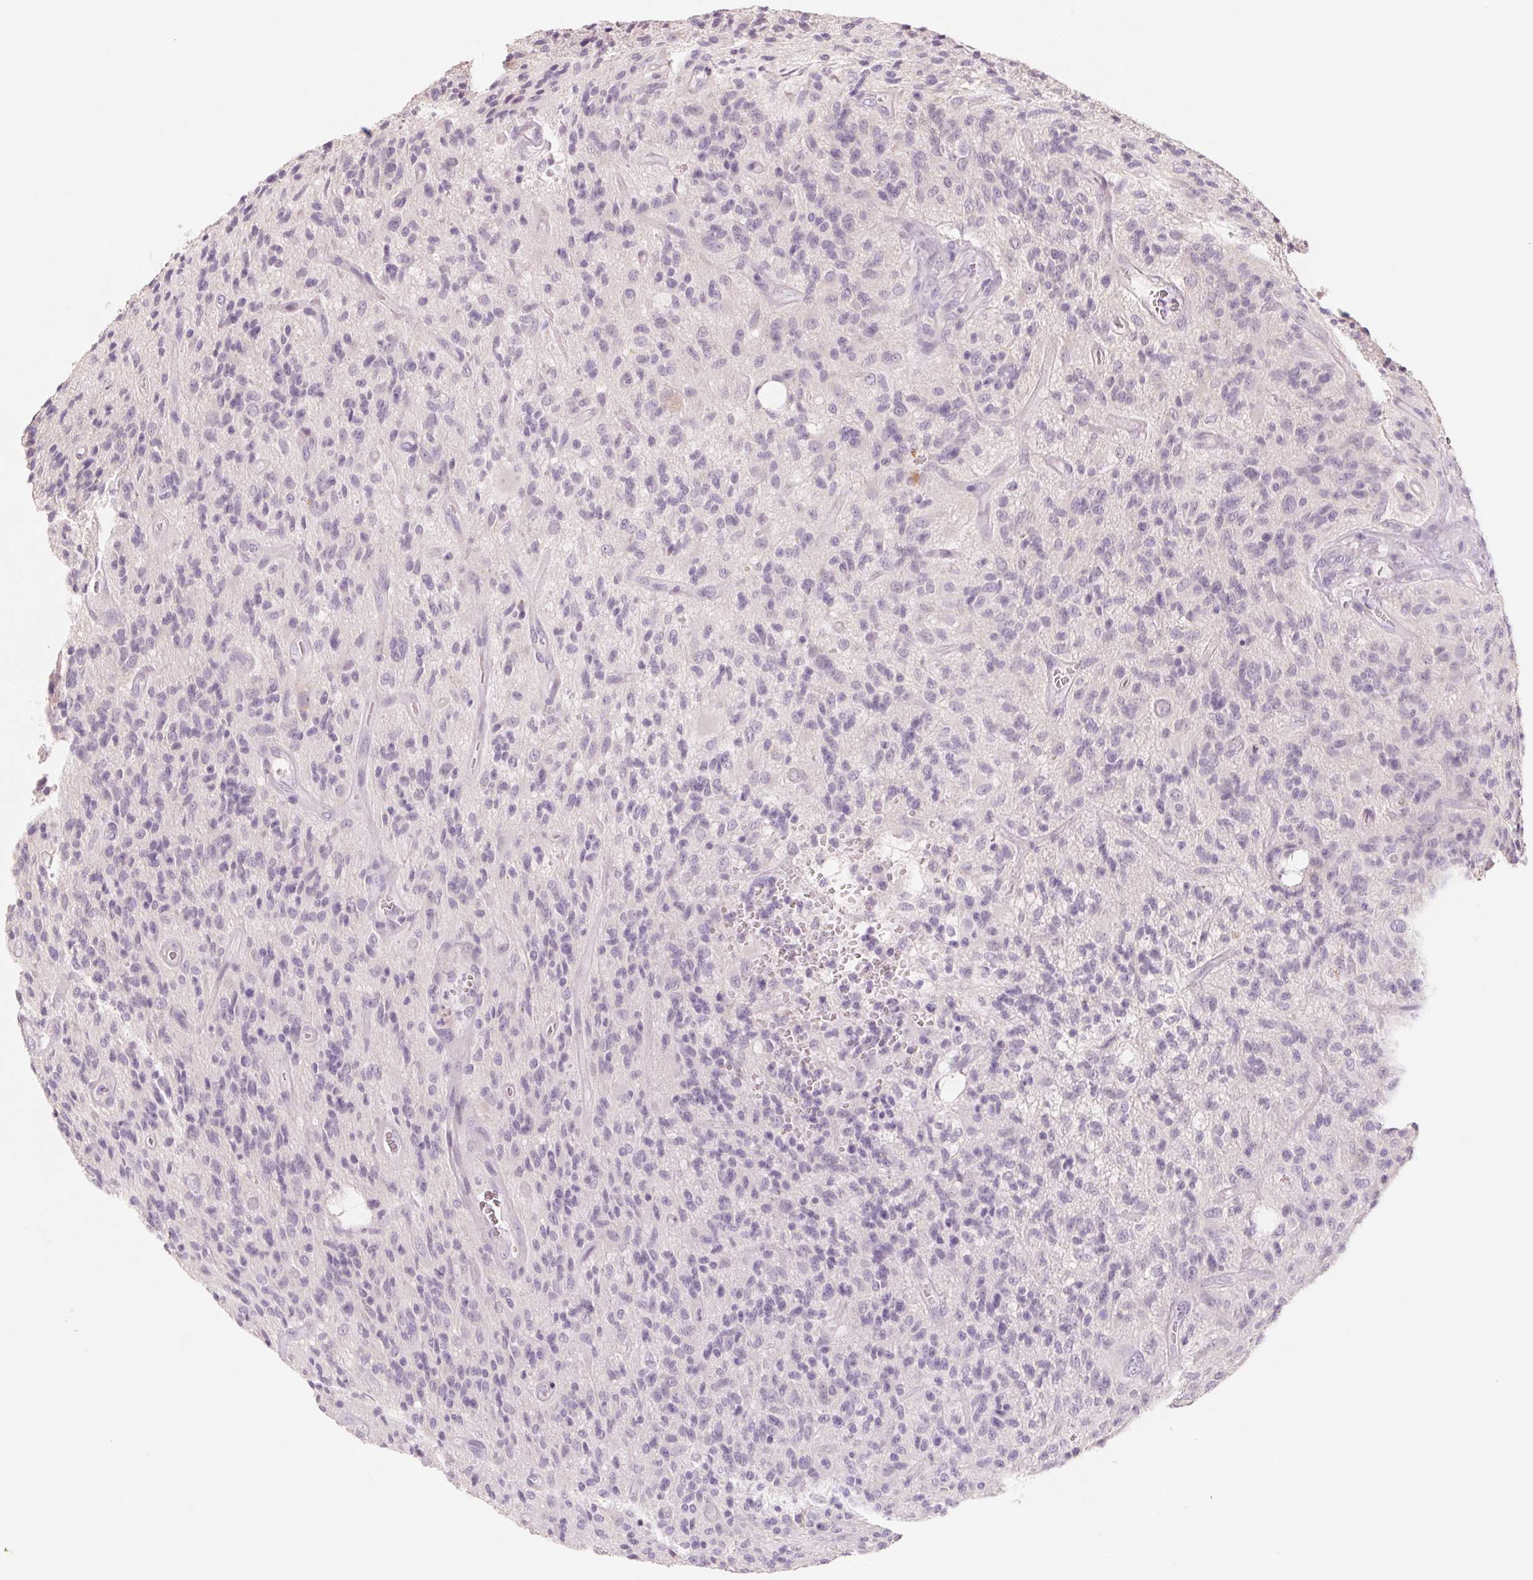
{"staining": {"intensity": "negative", "quantity": "none", "location": "none"}, "tissue": "glioma", "cell_type": "Tumor cells", "image_type": "cancer", "snomed": [{"axis": "morphology", "description": "Glioma, malignant, High grade"}, {"axis": "topography", "description": "Brain"}], "caption": "Tumor cells are negative for brown protein staining in high-grade glioma (malignant).", "gene": "POU1F1", "patient": {"sex": "male", "age": 76}}